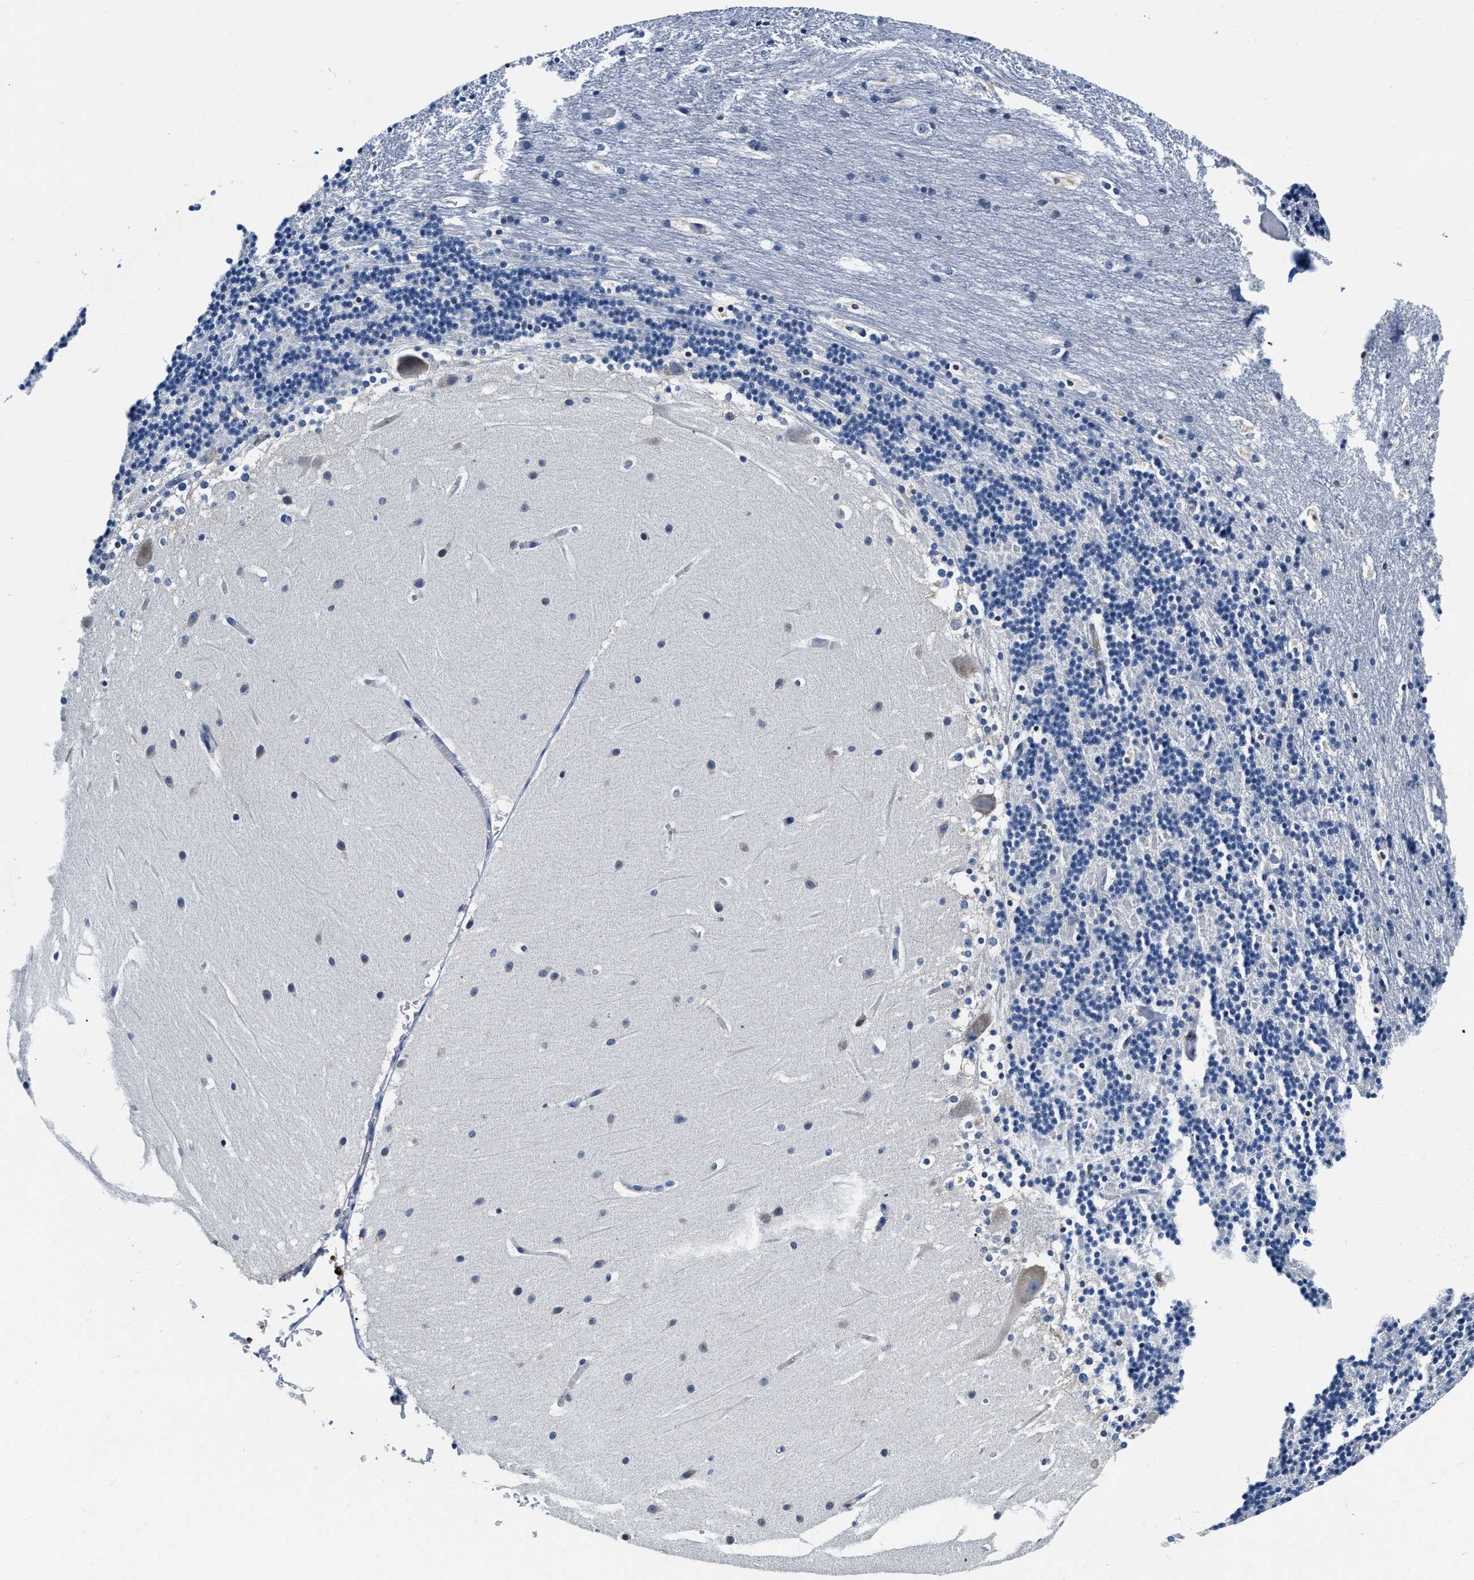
{"staining": {"intensity": "negative", "quantity": "none", "location": "none"}, "tissue": "cerebellum", "cell_type": "Cells in granular layer", "image_type": "normal", "snomed": [{"axis": "morphology", "description": "Normal tissue, NOS"}, {"axis": "topography", "description": "Cerebellum"}], "caption": "Immunohistochemistry image of unremarkable cerebellum: human cerebellum stained with DAB (3,3'-diaminobenzidine) exhibits no significant protein expression in cells in granular layer. (DAB immunohistochemistry visualized using brightfield microscopy, high magnification).", "gene": "EIF2AK2", "patient": {"sex": "female", "age": 19}}